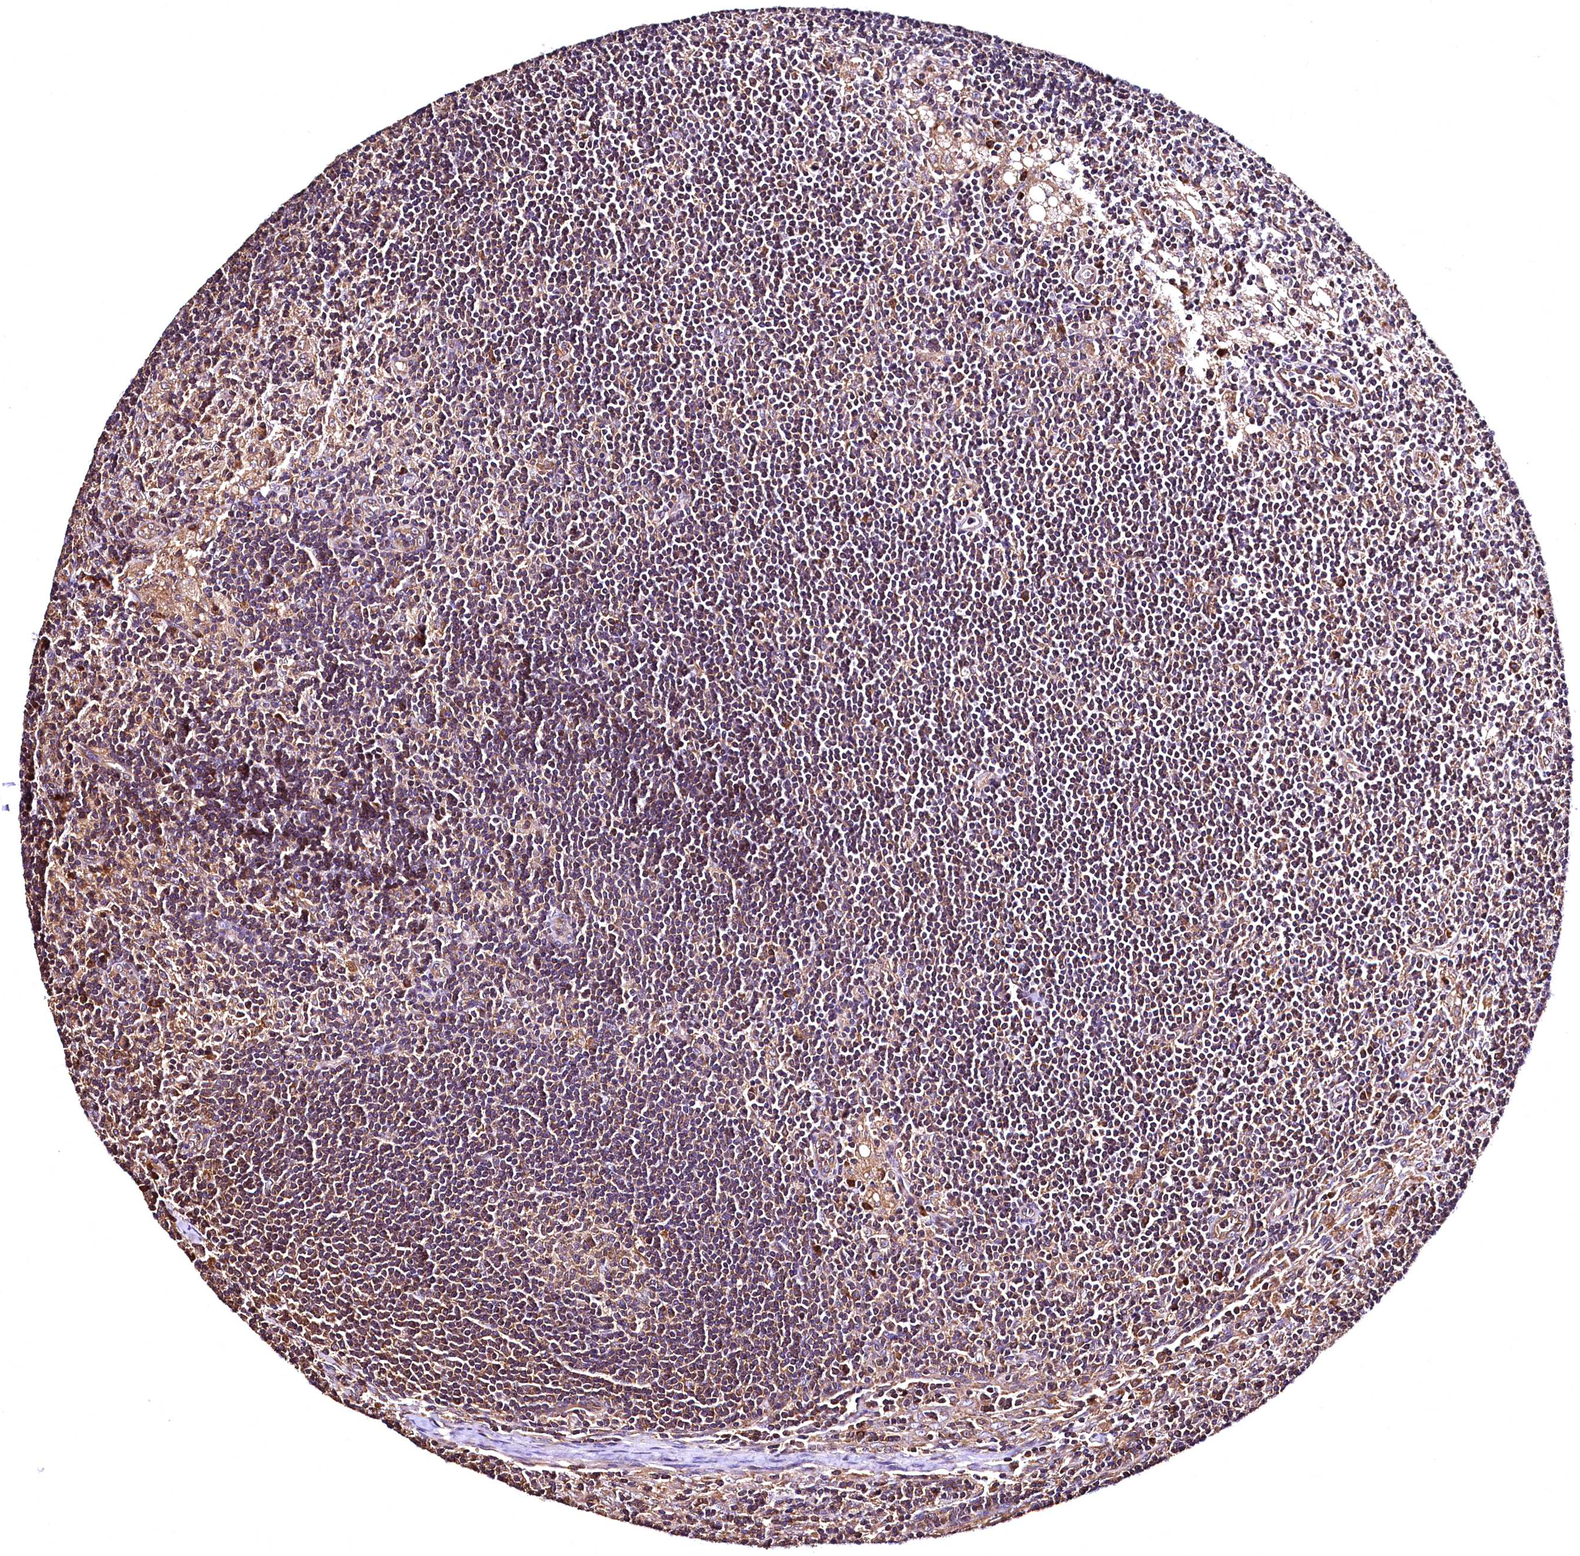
{"staining": {"intensity": "moderate", "quantity": ">75%", "location": "cytoplasmic/membranous"}, "tissue": "lymph node", "cell_type": "Germinal center cells", "image_type": "normal", "snomed": [{"axis": "morphology", "description": "Normal tissue, NOS"}, {"axis": "topography", "description": "Lymph node"}], "caption": "Protein expression analysis of benign lymph node displays moderate cytoplasmic/membranous positivity in approximately >75% of germinal center cells.", "gene": "LRSAM1", "patient": {"sex": "male", "age": 24}}